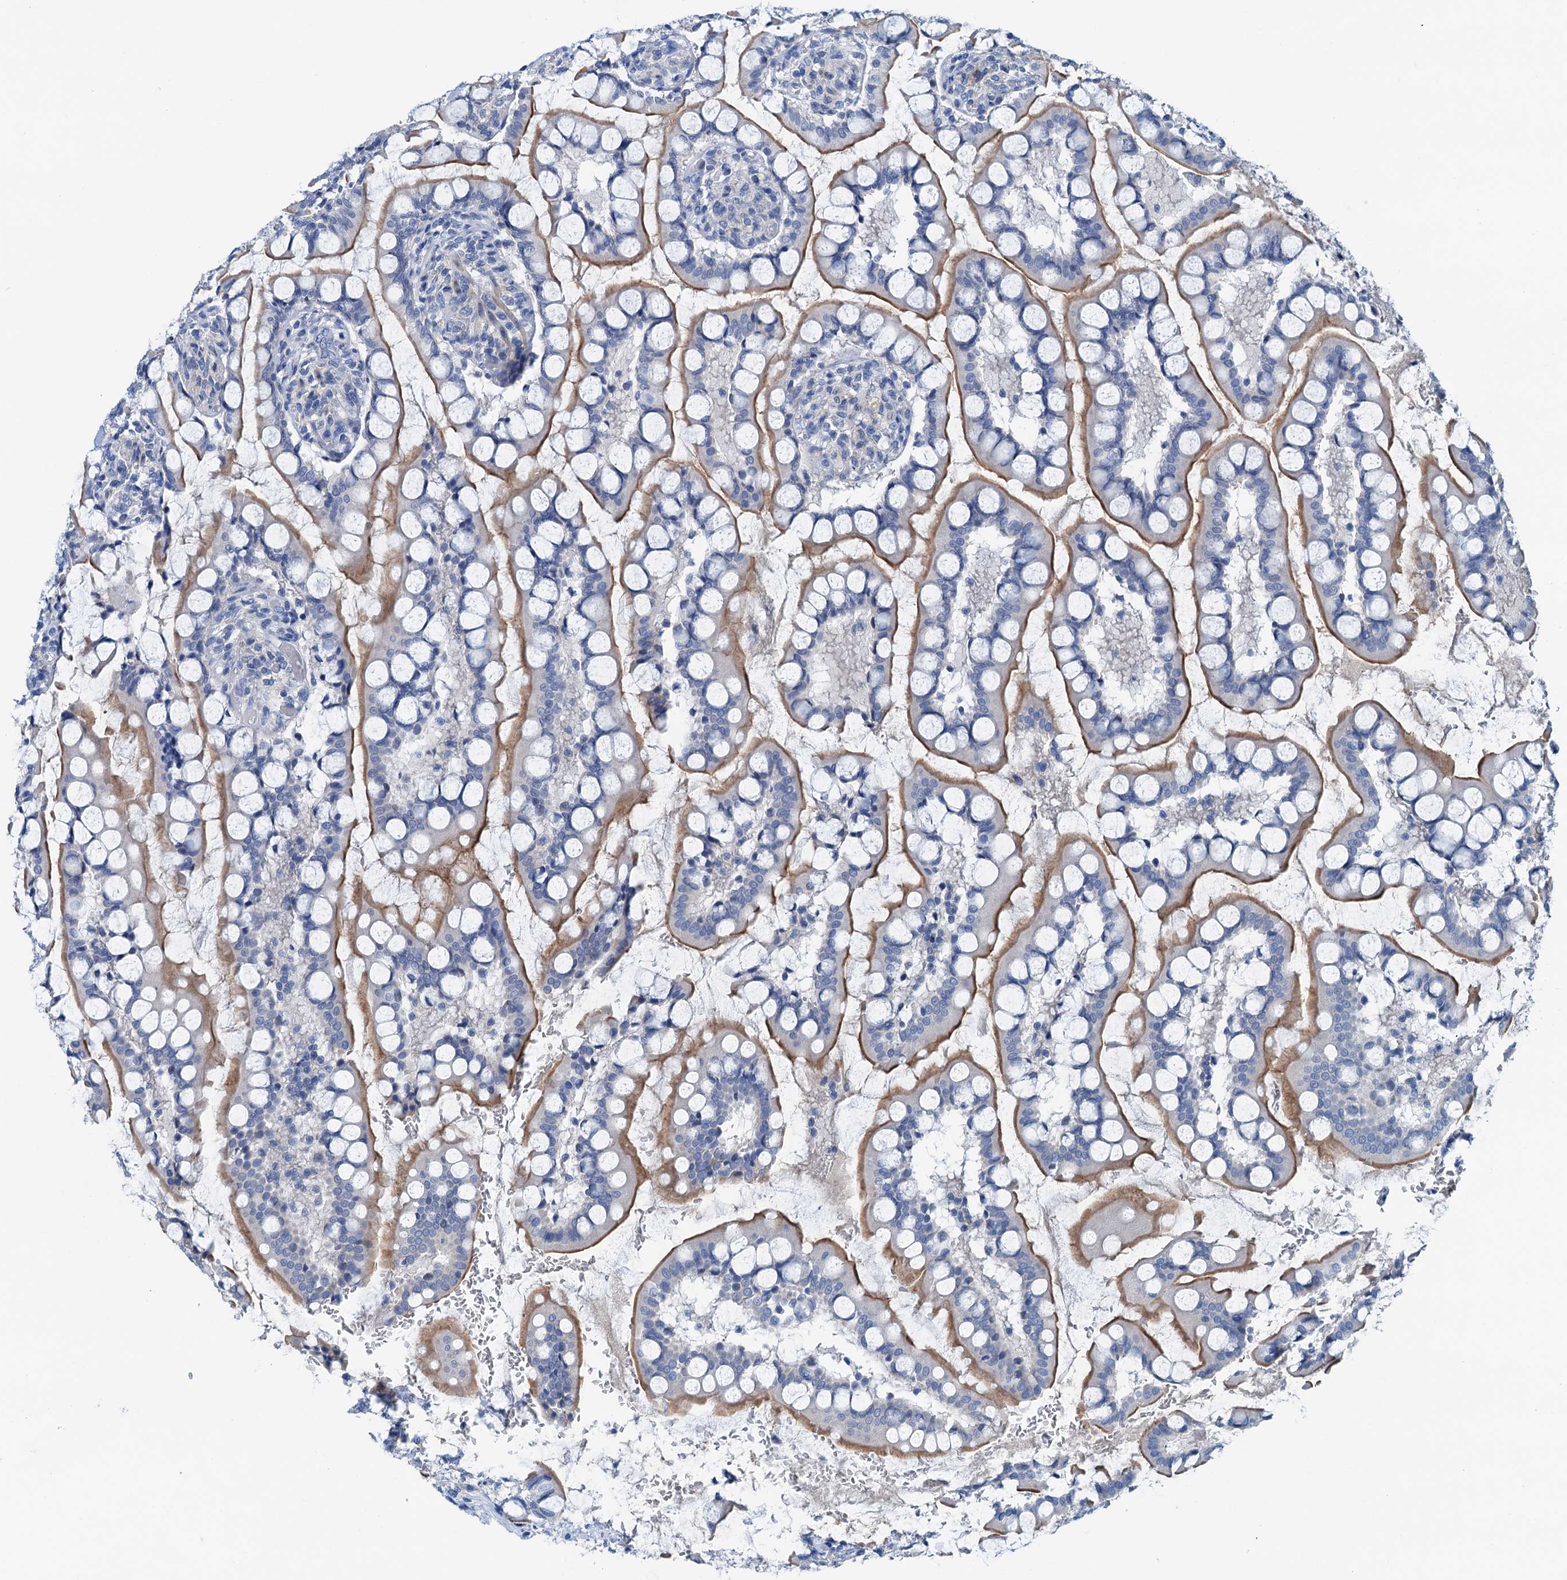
{"staining": {"intensity": "moderate", "quantity": "25%-75%", "location": "cytoplasmic/membranous"}, "tissue": "small intestine", "cell_type": "Glandular cells", "image_type": "normal", "snomed": [{"axis": "morphology", "description": "Normal tissue, NOS"}, {"axis": "topography", "description": "Small intestine"}], "caption": "Moderate cytoplasmic/membranous staining is present in approximately 25%-75% of glandular cells in benign small intestine. Ihc stains the protein in brown and the nuclei are stained blue.", "gene": "KNDC1", "patient": {"sex": "male", "age": 52}}